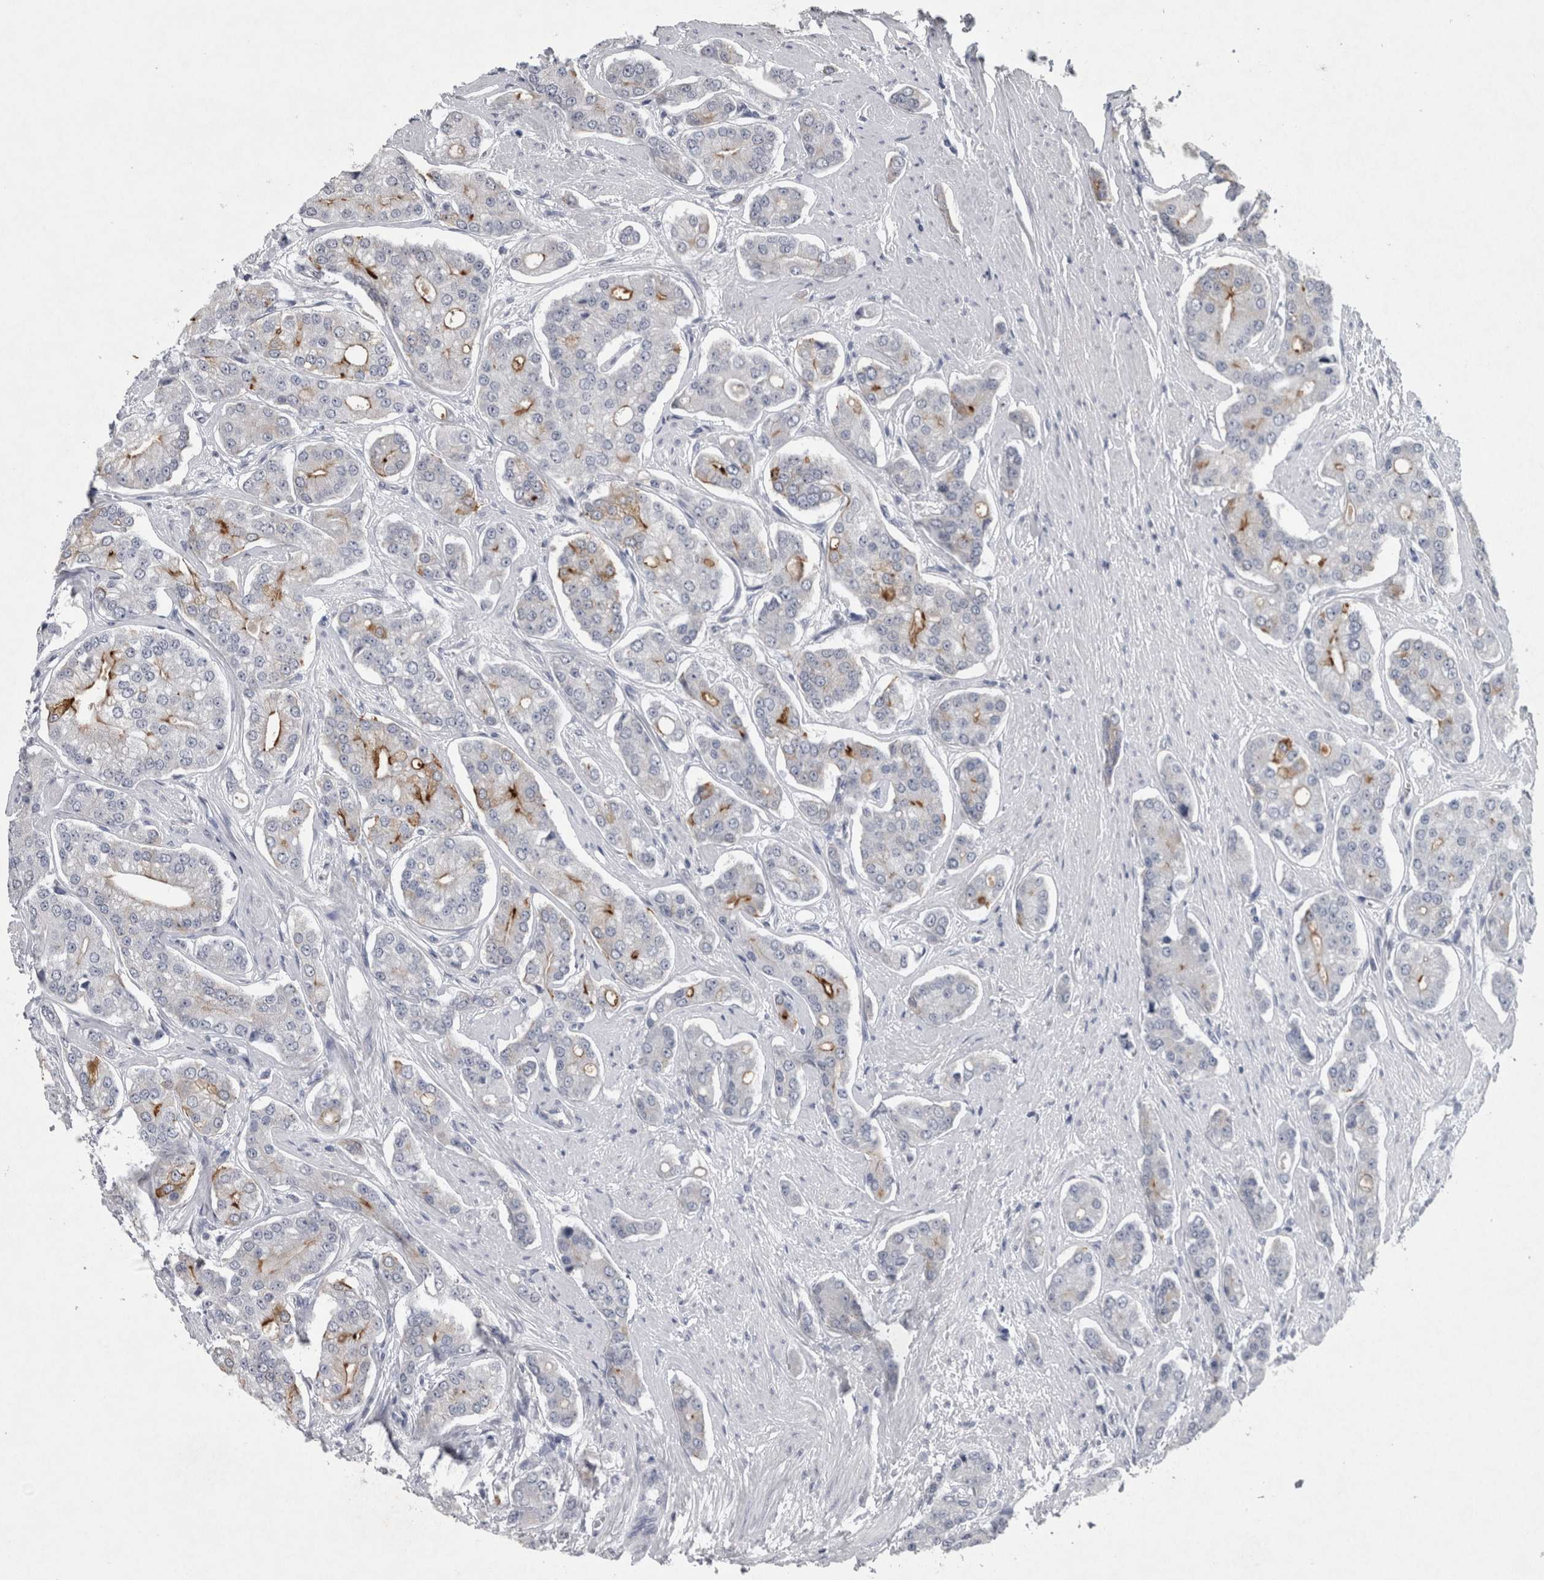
{"staining": {"intensity": "moderate", "quantity": "25%-75%", "location": "cytoplasmic/membranous"}, "tissue": "prostate cancer", "cell_type": "Tumor cells", "image_type": "cancer", "snomed": [{"axis": "morphology", "description": "Adenocarcinoma, High grade"}, {"axis": "topography", "description": "Prostate"}], "caption": "IHC micrograph of human prostate adenocarcinoma (high-grade) stained for a protein (brown), which demonstrates medium levels of moderate cytoplasmic/membranous expression in approximately 25%-75% of tumor cells.", "gene": "WNT7A", "patient": {"sex": "male", "age": 71}}